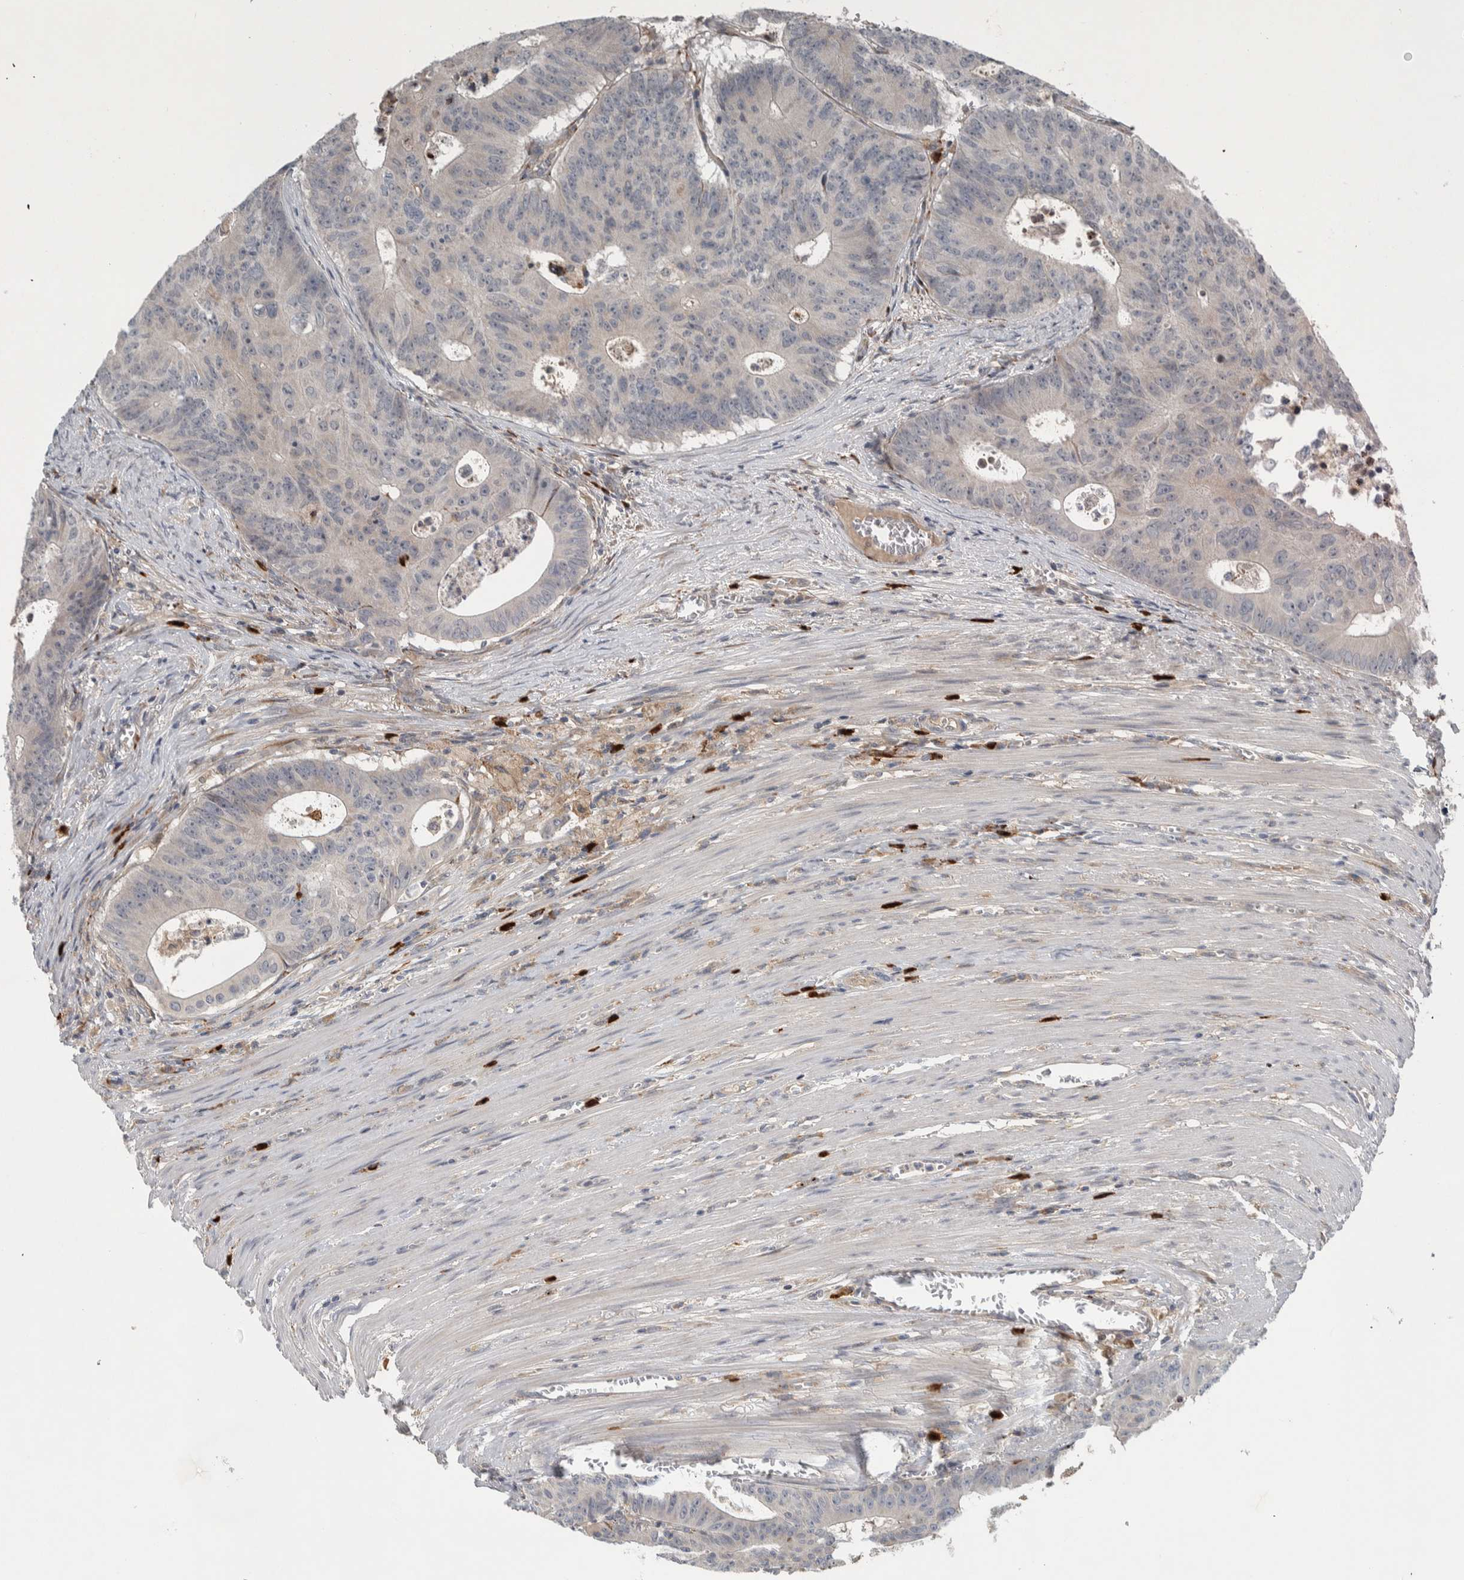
{"staining": {"intensity": "negative", "quantity": "none", "location": "none"}, "tissue": "colorectal cancer", "cell_type": "Tumor cells", "image_type": "cancer", "snomed": [{"axis": "morphology", "description": "Adenocarcinoma, NOS"}, {"axis": "topography", "description": "Colon"}], "caption": "This is an IHC micrograph of human colorectal cancer (adenocarcinoma). There is no positivity in tumor cells.", "gene": "ADPRM", "patient": {"sex": "male", "age": 87}}